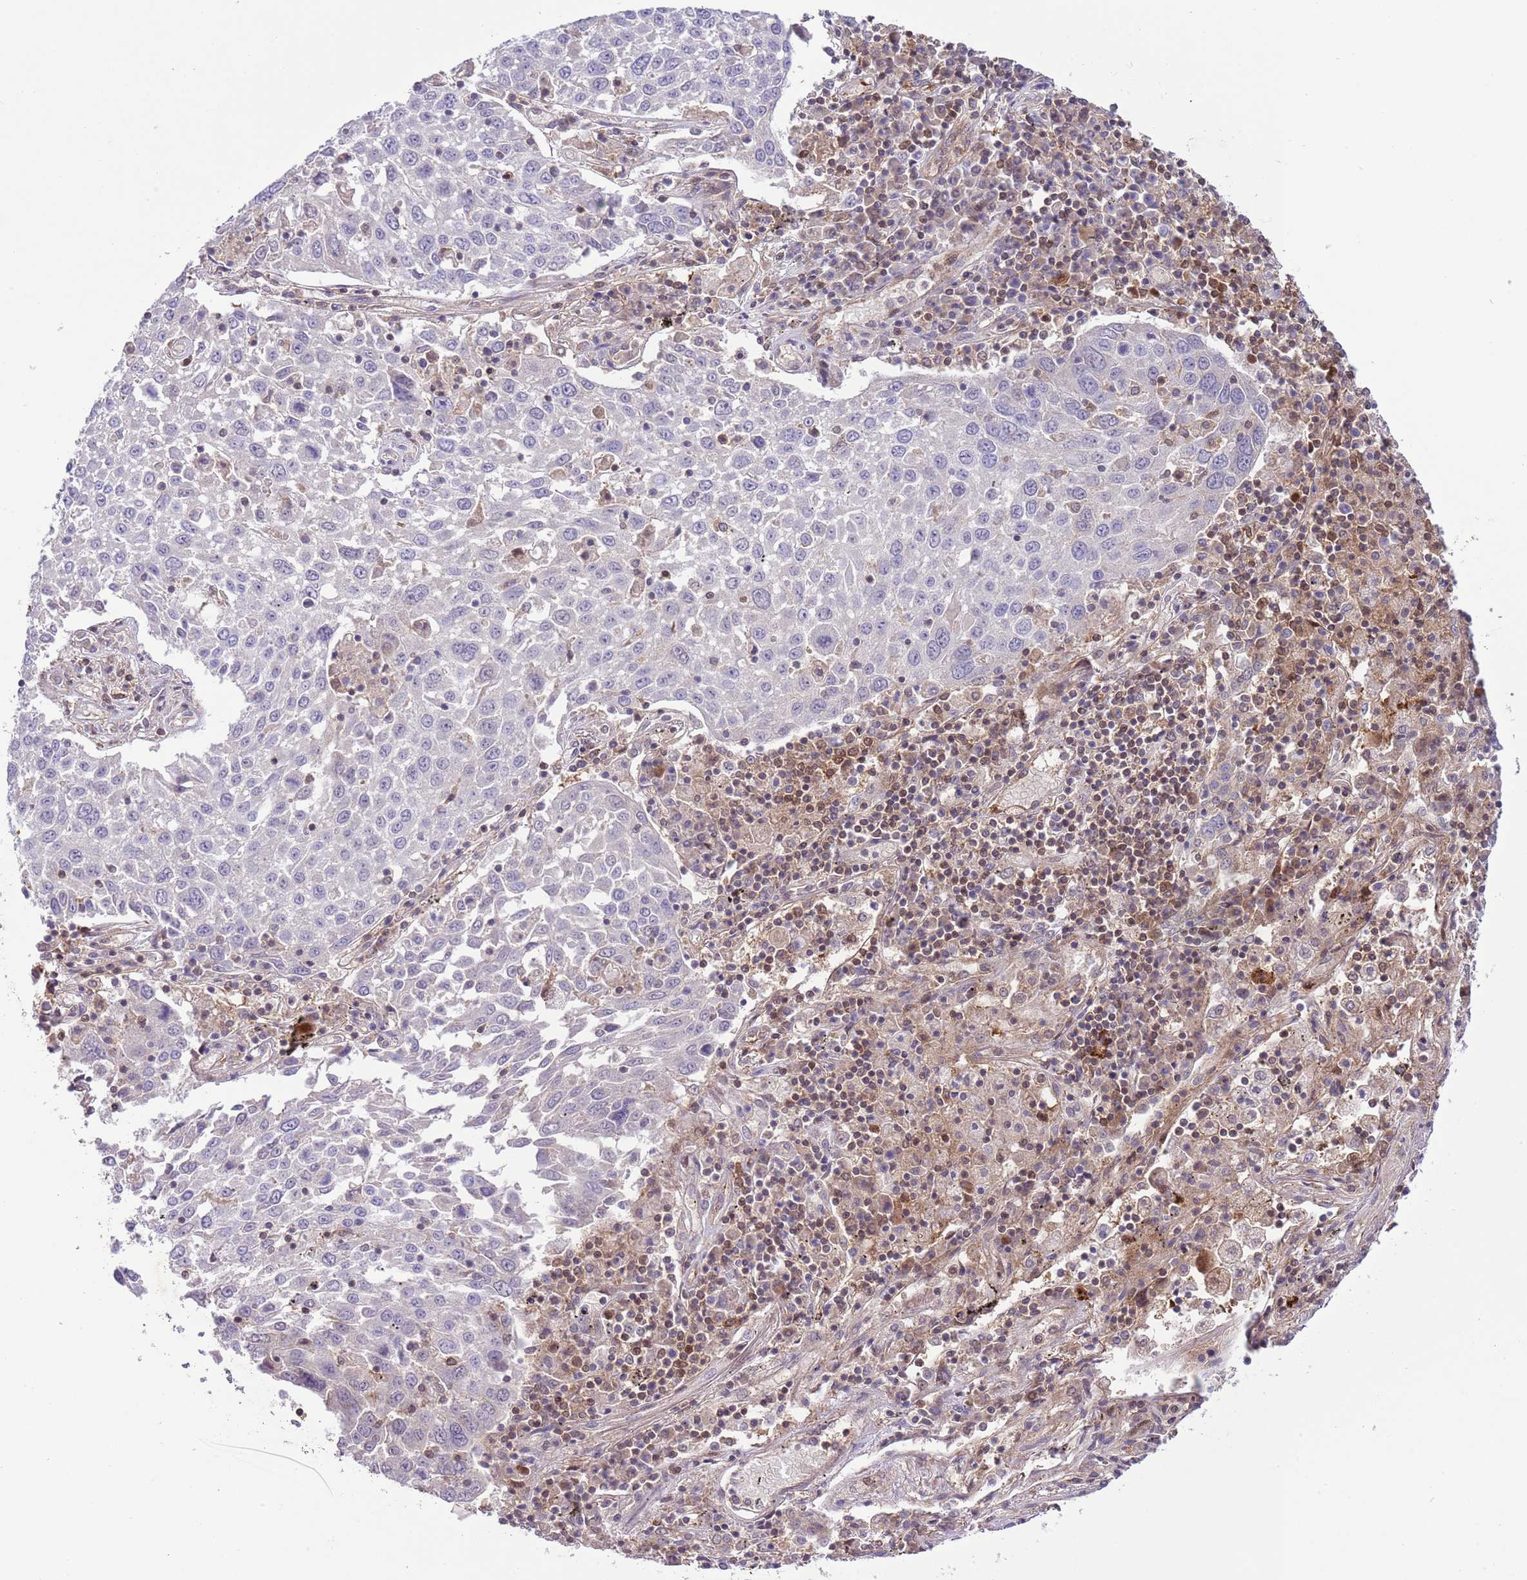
{"staining": {"intensity": "negative", "quantity": "none", "location": "none"}, "tissue": "lung cancer", "cell_type": "Tumor cells", "image_type": "cancer", "snomed": [{"axis": "morphology", "description": "Squamous cell carcinoma, NOS"}, {"axis": "topography", "description": "Lung"}], "caption": "Tumor cells show no significant protein positivity in lung cancer (squamous cell carcinoma).", "gene": "HDHD2", "patient": {"sex": "male", "age": 65}}